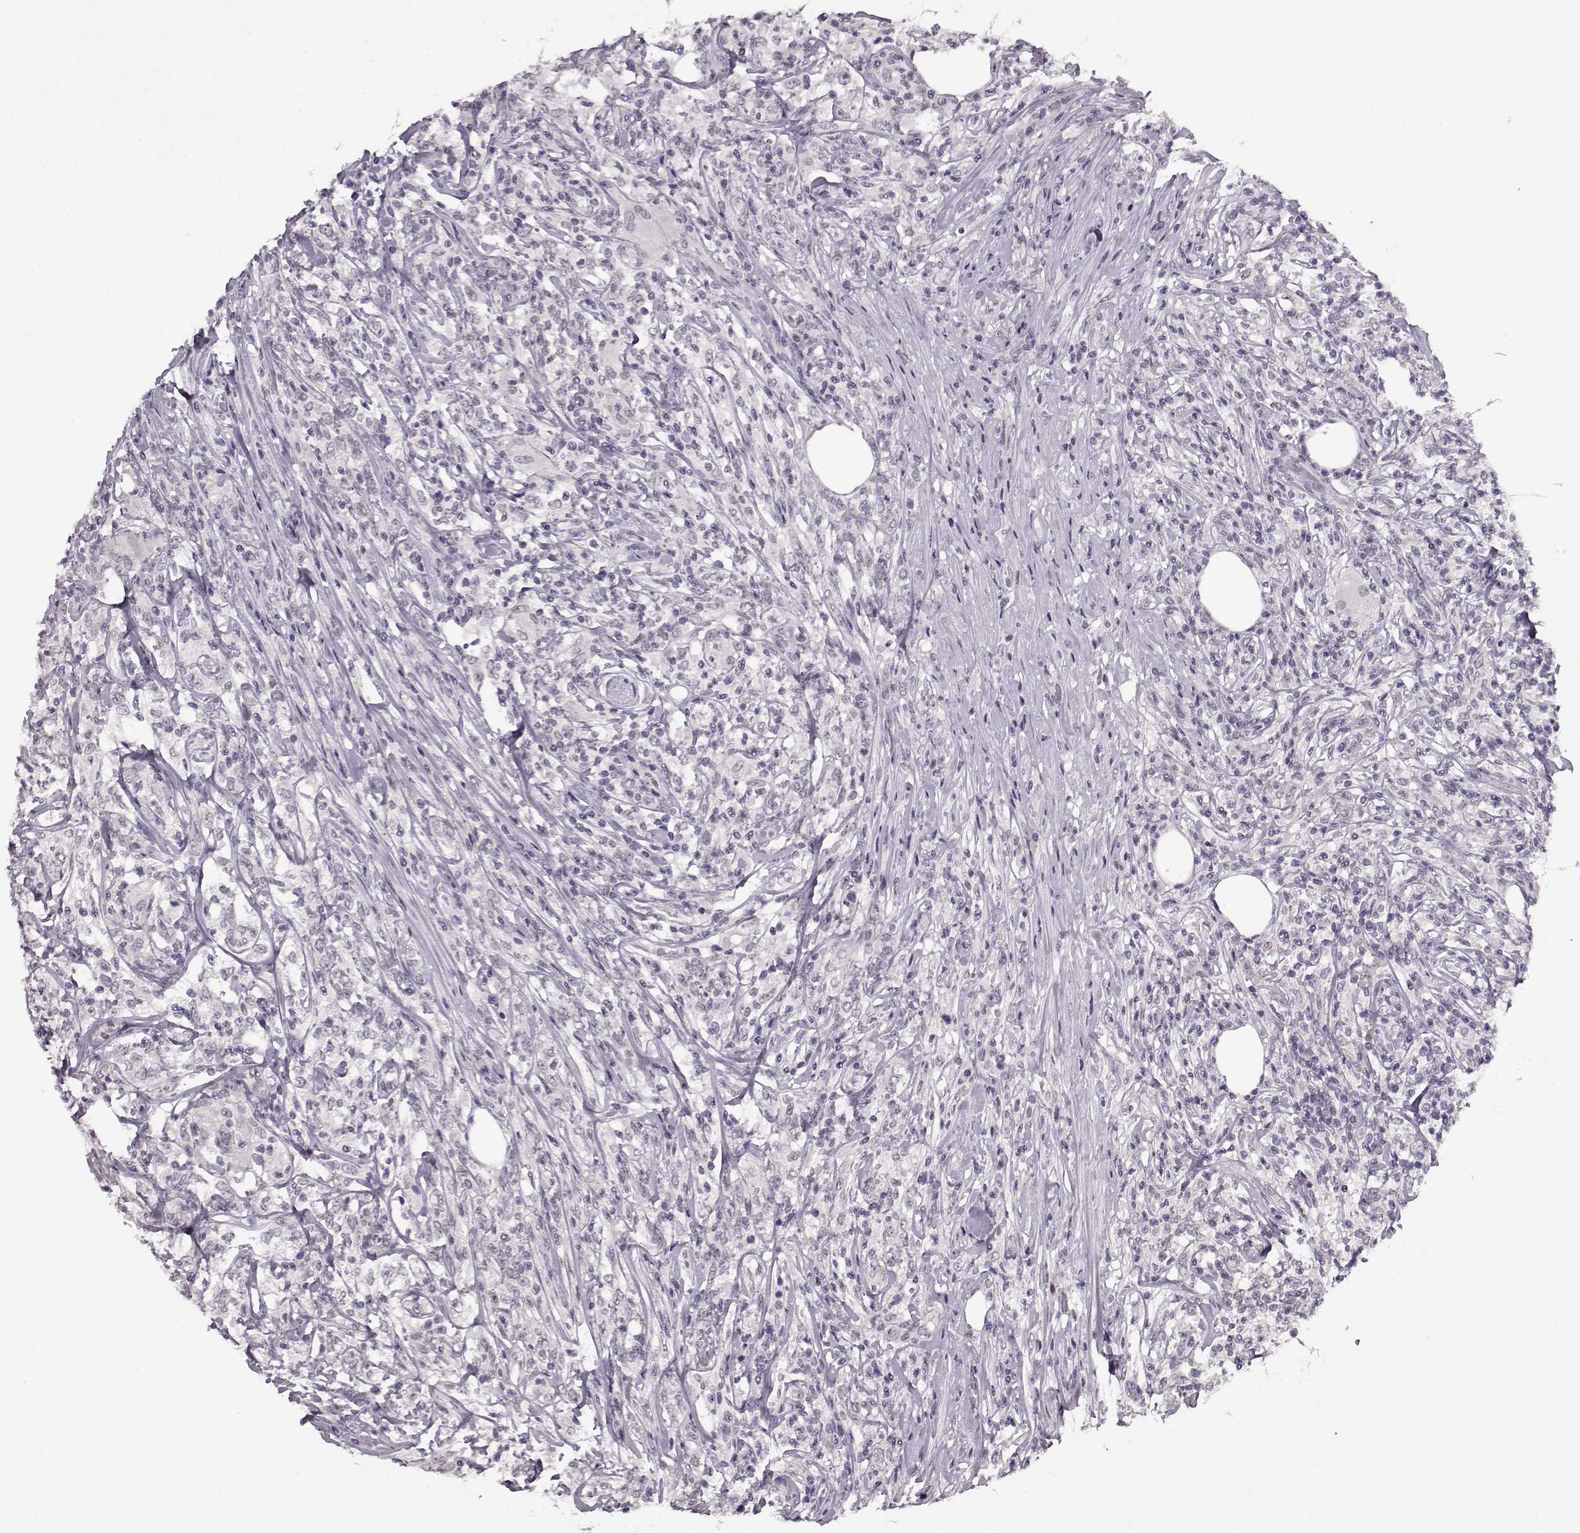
{"staining": {"intensity": "negative", "quantity": "none", "location": "none"}, "tissue": "lymphoma", "cell_type": "Tumor cells", "image_type": "cancer", "snomed": [{"axis": "morphology", "description": "Malignant lymphoma, non-Hodgkin's type, High grade"}, {"axis": "topography", "description": "Lymph node"}], "caption": "Tumor cells show no significant positivity in high-grade malignant lymphoma, non-Hodgkin's type. The staining was performed using DAB to visualize the protein expression in brown, while the nuclei were stained in blue with hematoxylin (Magnification: 20x).", "gene": "RP1L1", "patient": {"sex": "female", "age": 84}}